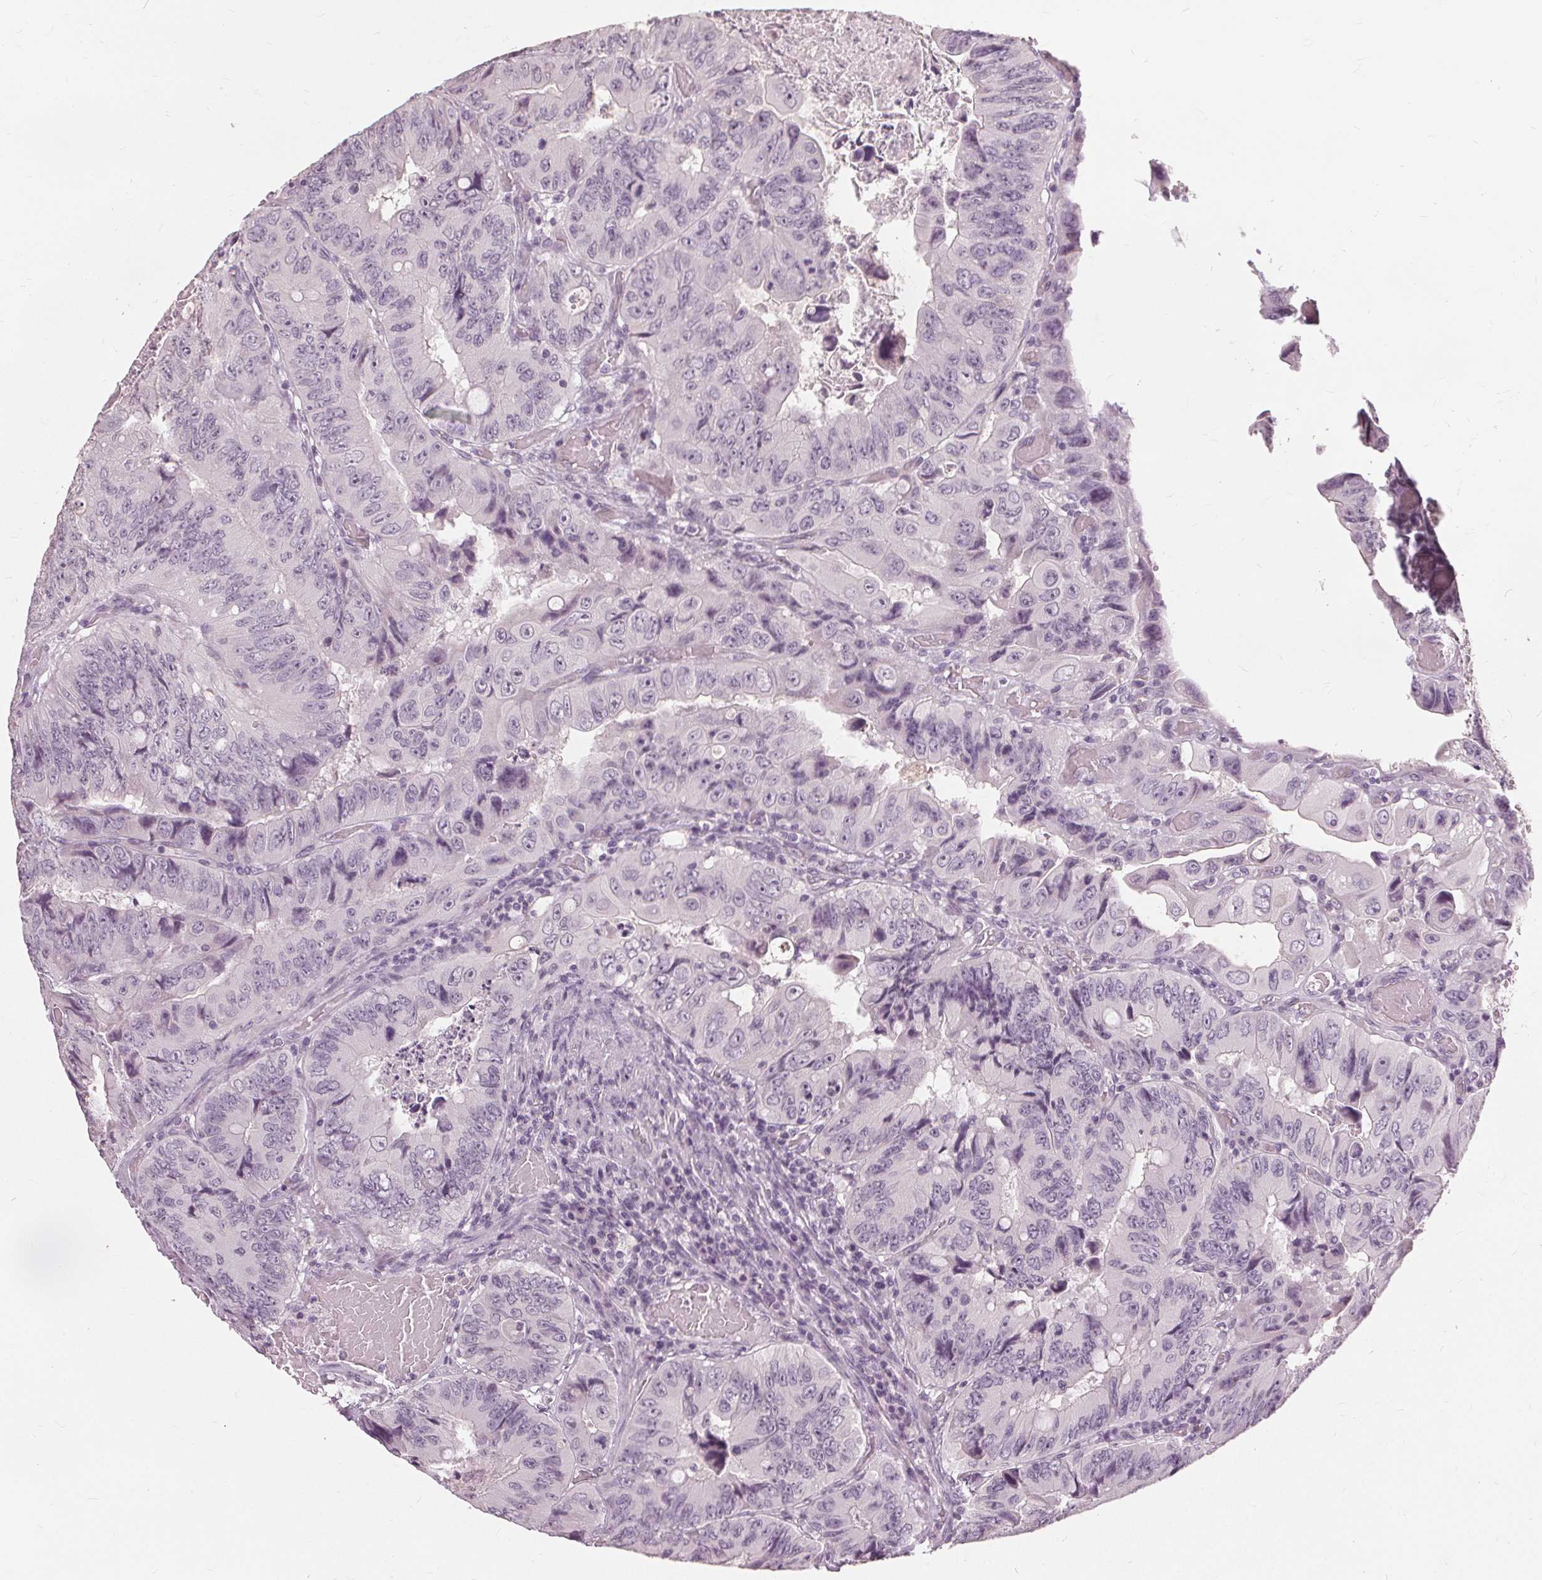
{"staining": {"intensity": "negative", "quantity": "none", "location": "none"}, "tissue": "colorectal cancer", "cell_type": "Tumor cells", "image_type": "cancer", "snomed": [{"axis": "morphology", "description": "Adenocarcinoma, NOS"}, {"axis": "topography", "description": "Colon"}], "caption": "This is an immunohistochemistry histopathology image of colorectal adenocarcinoma. There is no positivity in tumor cells.", "gene": "SFTPD", "patient": {"sex": "female", "age": 84}}